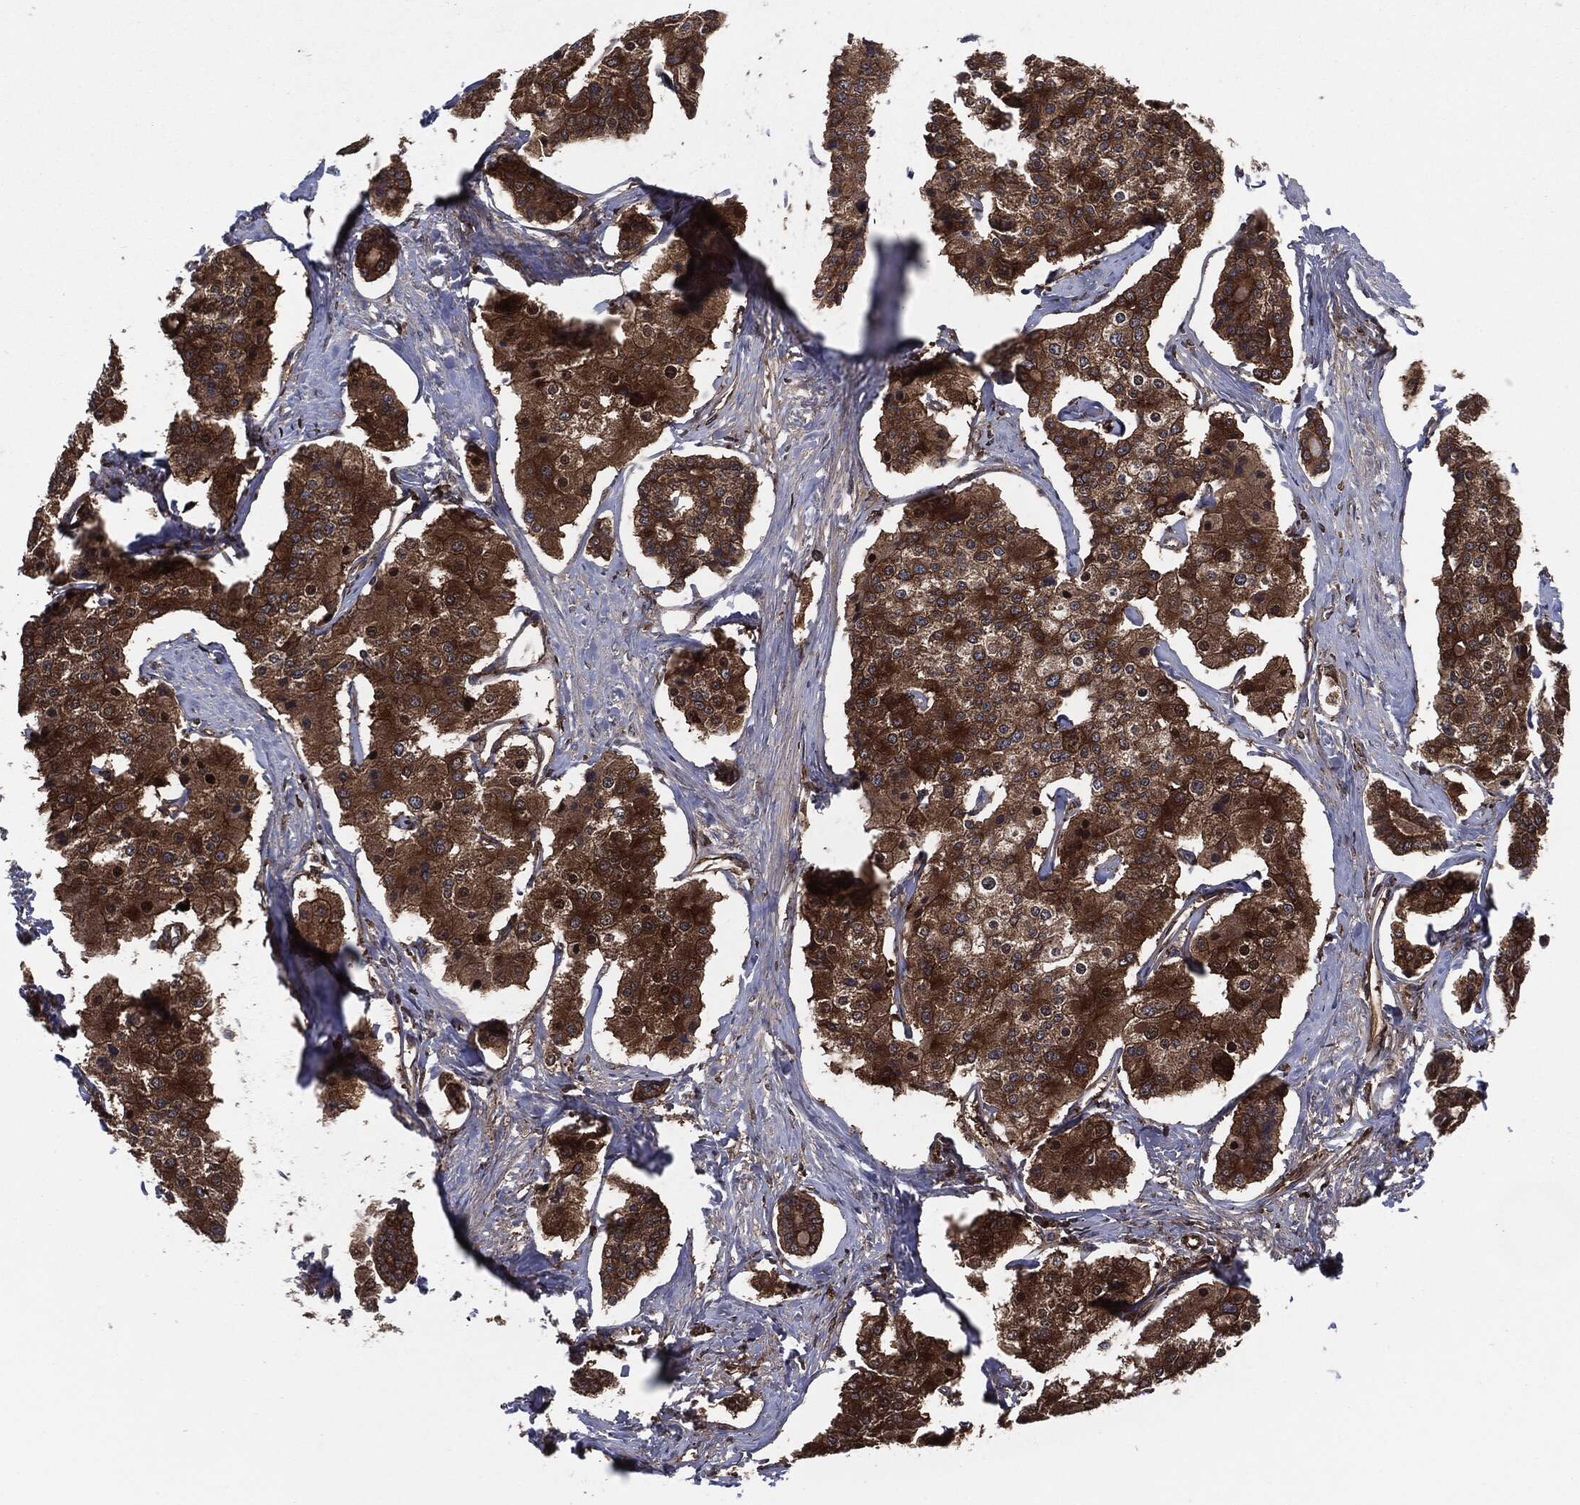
{"staining": {"intensity": "strong", "quantity": ">75%", "location": "cytoplasmic/membranous"}, "tissue": "carcinoid", "cell_type": "Tumor cells", "image_type": "cancer", "snomed": [{"axis": "morphology", "description": "Carcinoid, malignant, NOS"}, {"axis": "topography", "description": "Small intestine"}], "caption": "DAB (3,3'-diaminobenzidine) immunohistochemical staining of carcinoid displays strong cytoplasmic/membranous protein staining in about >75% of tumor cells.", "gene": "XPNPEP1", "patient": {"sex": "female", "age": 65}}